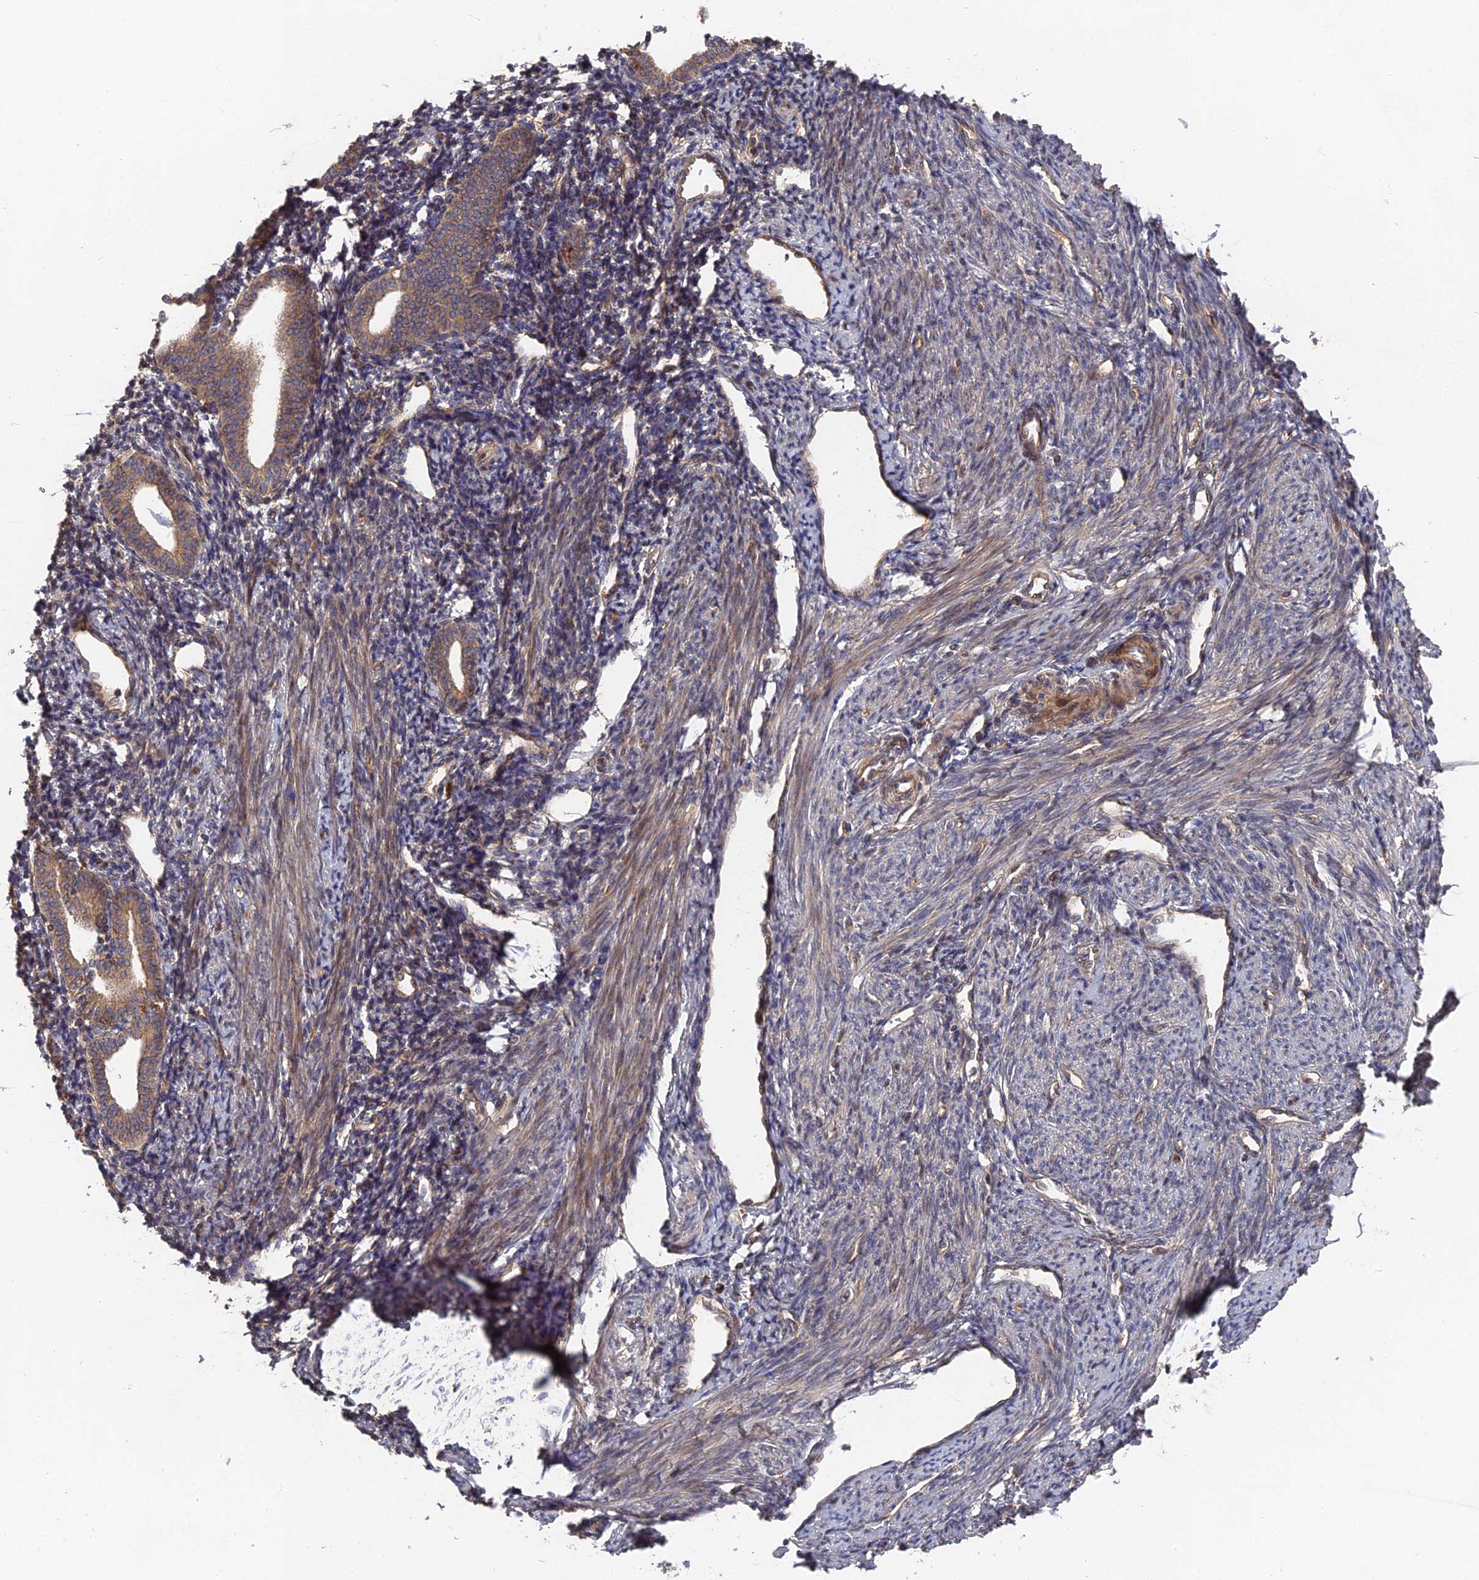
{"staining": {"intensity": "weak", "quantity": "25%-75%", "location": "cytoplasmic/membranous"}, "tissue": "endometrium", "cell_type": "Cells in endometrial stroma", "image_type": "normal", "snomed": [{"axis": "morphology", "description": "Normal tissue, NOS"}, {"axis": "topography", "description": "Endometrium"}], "caption": "DAB immunohistochemical staining of normal endometrium exhibits weak cytoplasmic/membranous protein expression in about 25%-75% of cells in endometrial stroma.", "gene": "DEF8", "patient": {"sex": "female", "age": 56}}